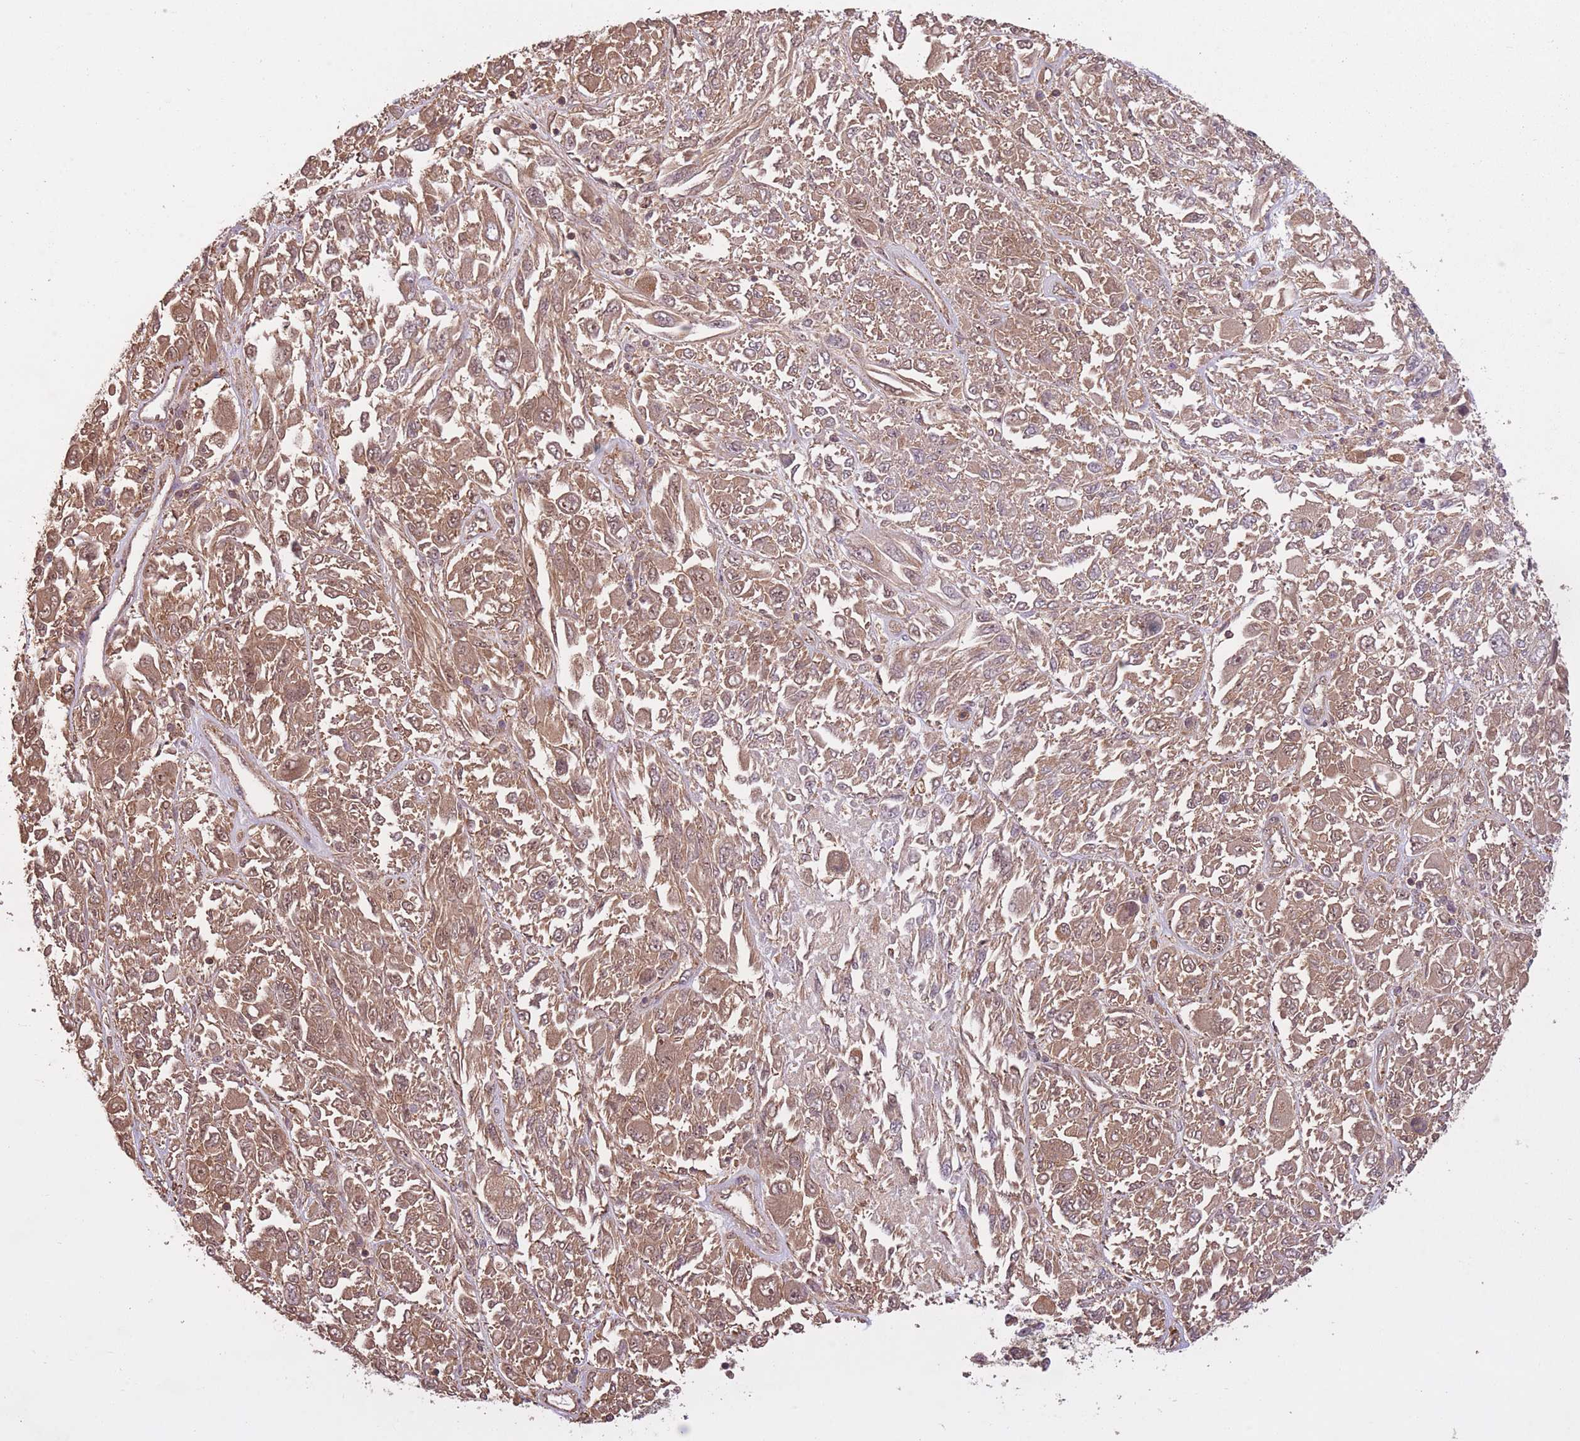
{"staining": {"intensity": "moderate", "quantity": ">75%", "location": "cytoplasmic/membranous"}, "tissue": "melanoma", "cell_type": "Tumor cells", "image_type": "cancer", "snomed": [{"axis": "morphology", "description": "Malignant melanoma, NOS"}, {"axis": "topography", "description": "Skin"}], "caption": "The image shows staining of malignant melanoma, revealing moderate cytoplasmic/membranous protein staining (brown color) within tumor cells. Nuclei are stained in blue.", "gene": "POLR3F", "patient": {"sex": "female", "age": 91}}